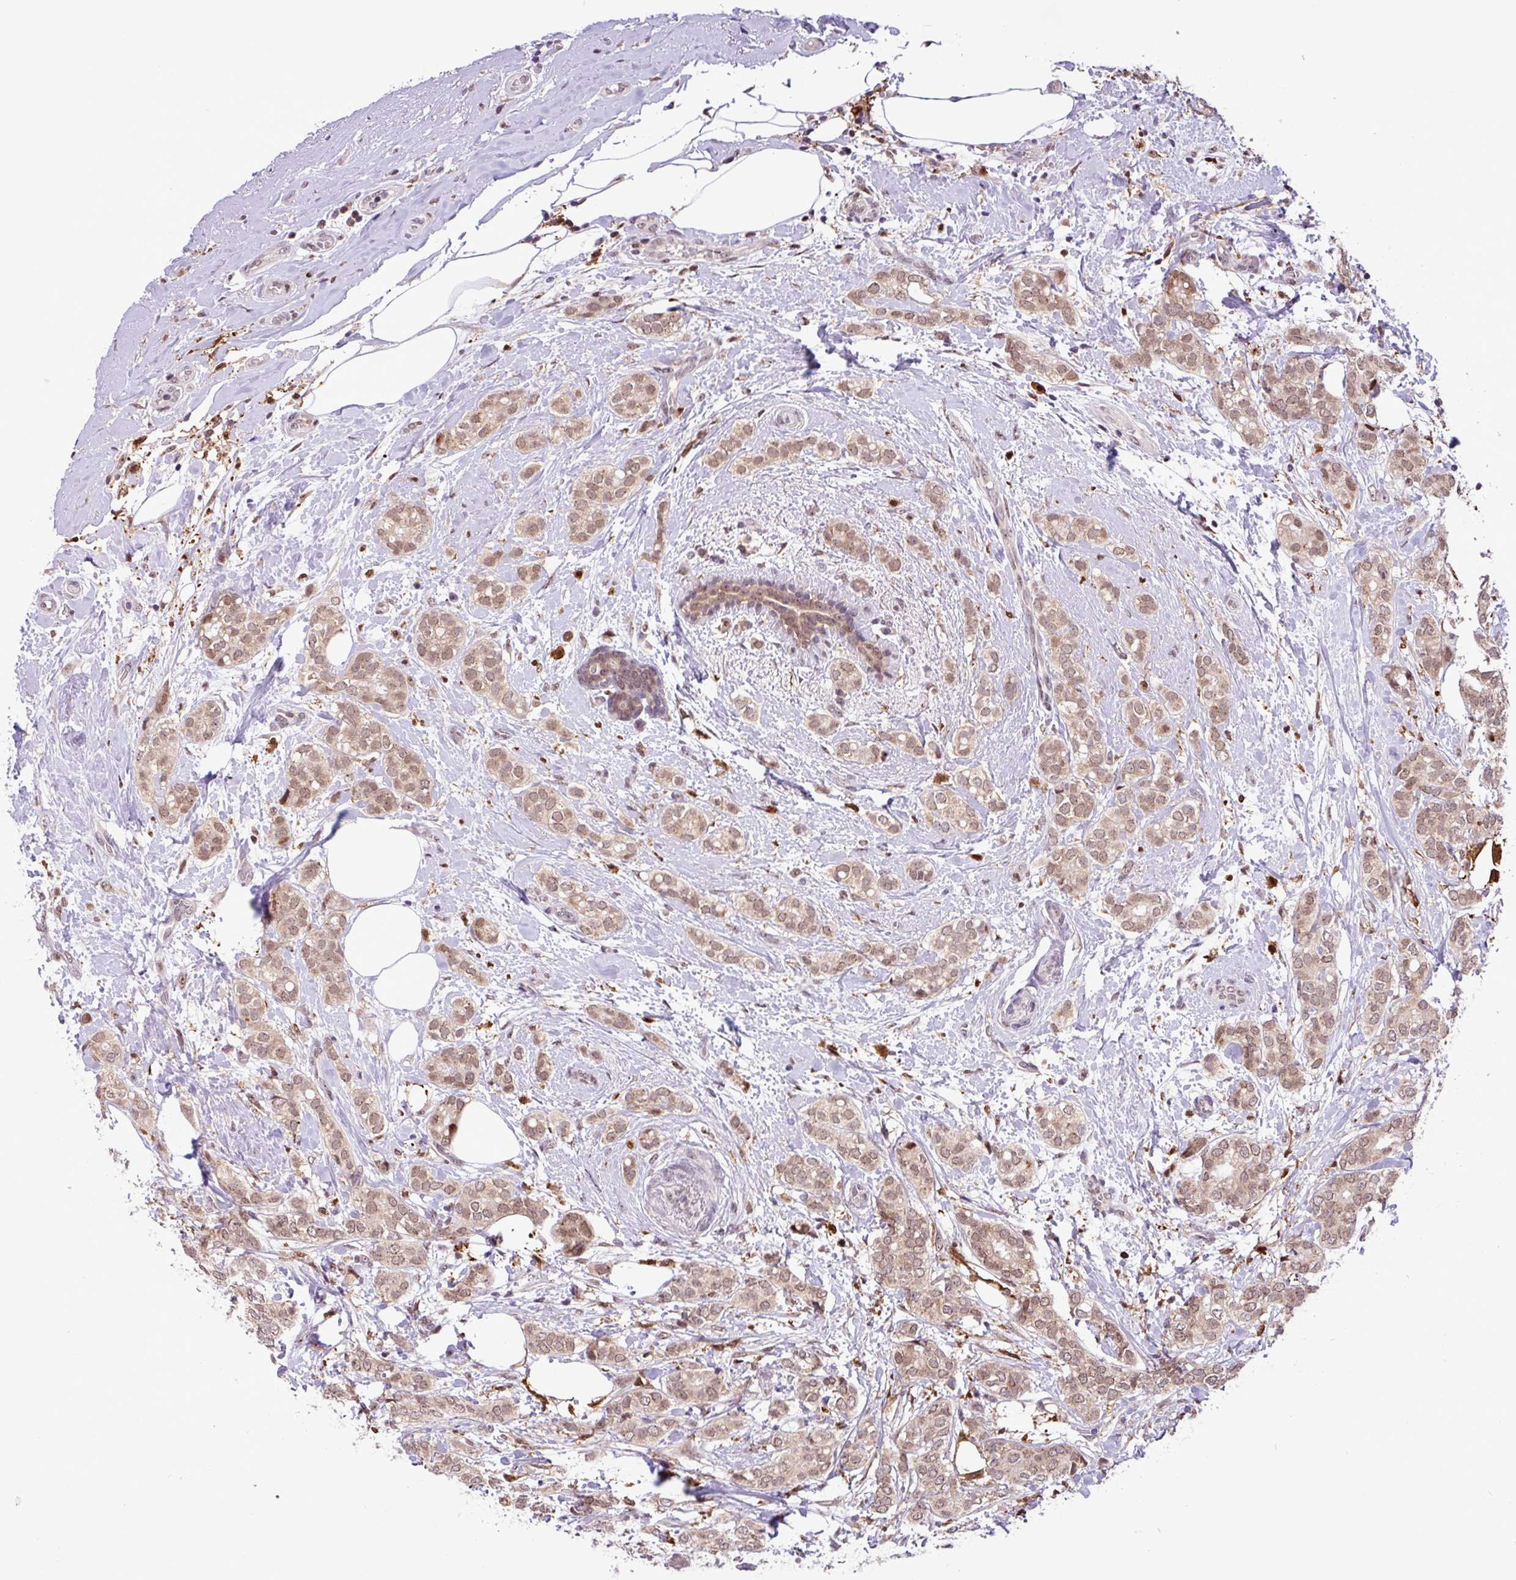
{"staining": {"intensity": "moderate", "quantity": ">75%", "location": "nuclear"}, "tissue": "breast cancer", "cell_type": "Tumor cells", "image_type": "cancer", "snomed": [{"axis": "morphology", "description": "Duct carcinoma"}, {"axis": "topography", "description": "Breast"}], "caption": "Approximately >75% of tumor cells in breast invasive ductal carcinoma demonstrate moderate nuclear protein positivity as visualized by brown immunohistochemical staining.", "gene": "BRD3", "patient": {"sex": "female", "age": 73}}